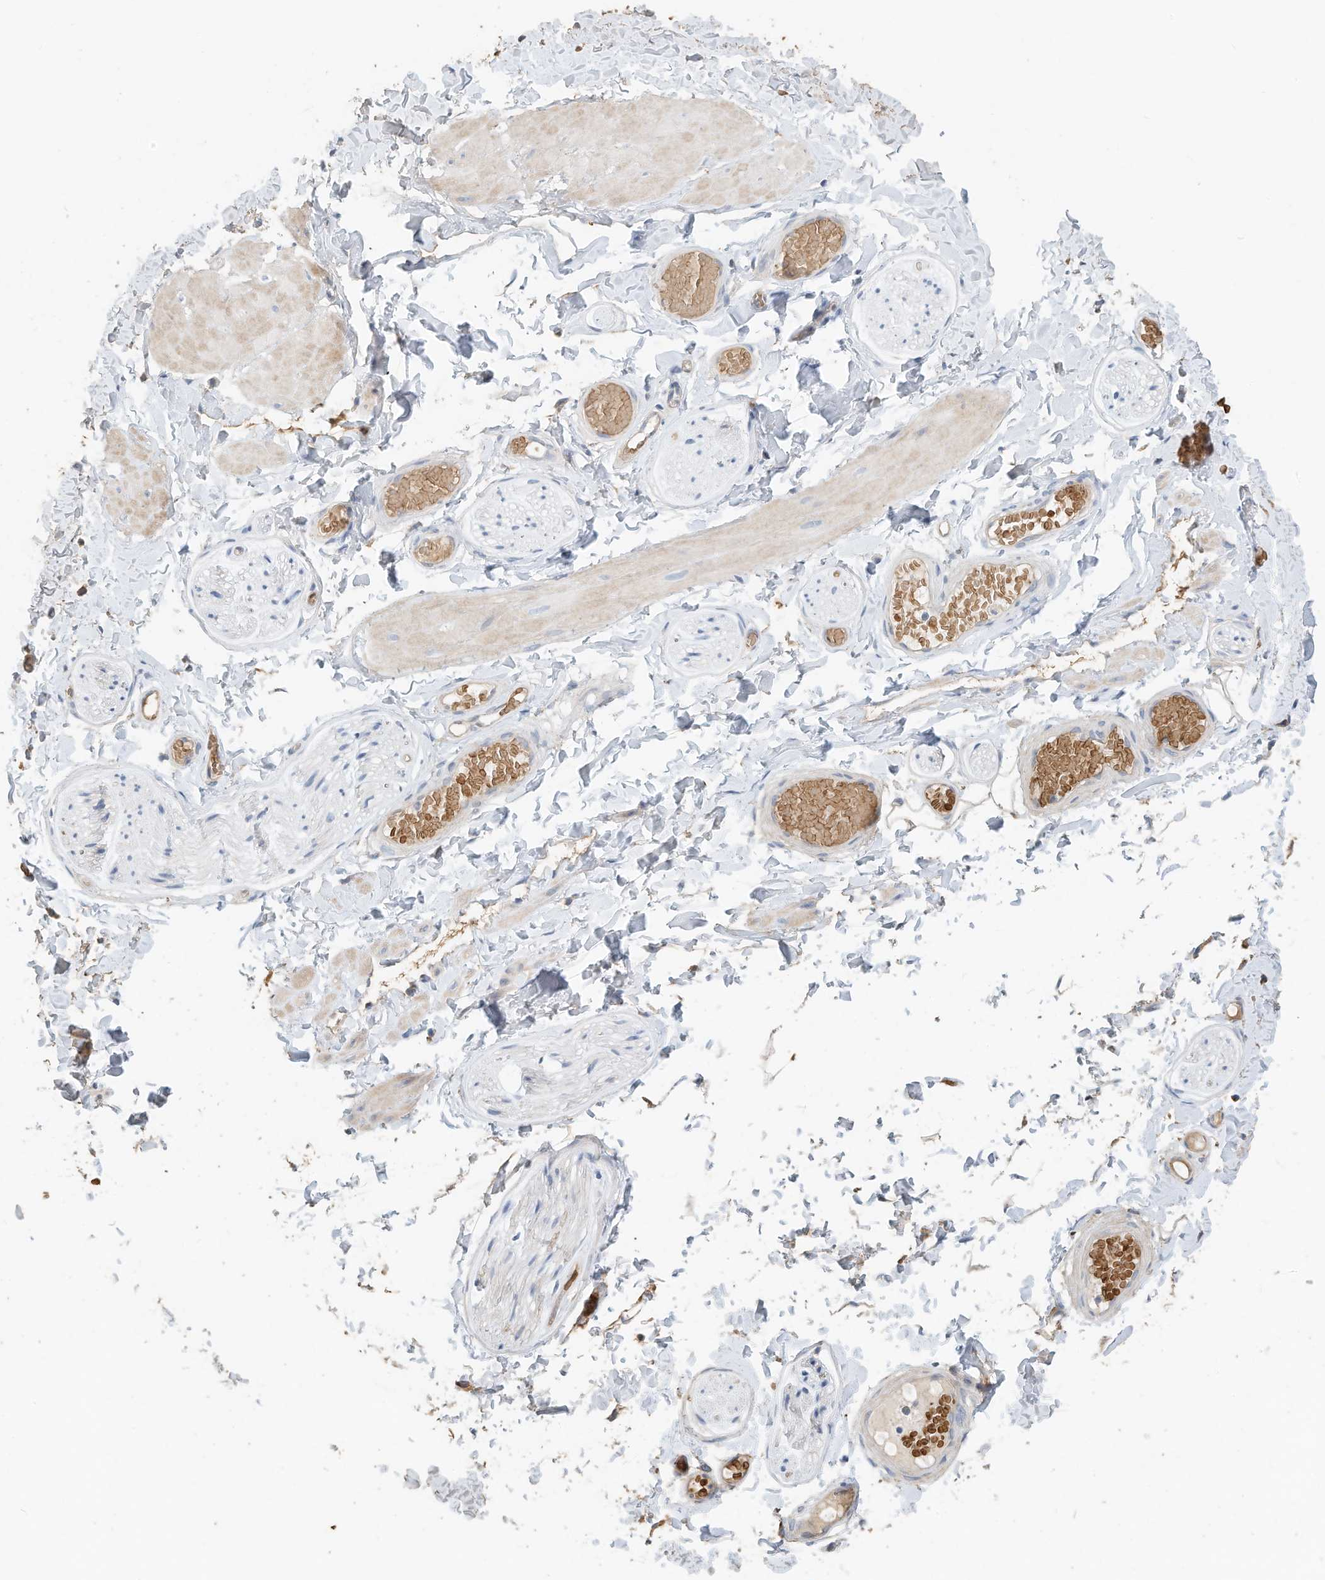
{"staining": {"intensity": "moderate", "quantity": "25%-75%", "location": "cytoplasmic/membranous"}, "tissue": "adipose tissue", "cell_type": "Adipocytes", "image_type": "normal", "snomed": [{"axis": "morphology", "description": "Normal tissue, NOS"}, {"axis": "topography", "description": "Adipose tissue"}, {"axis": "topography", "description": "Vascular tissue"}, {"axis": "topography", "description": "Peripheral nerve tissue"}], "caption": "A brown stain labels moderate cytoplasmic/membranous staining of a protein in adipocytes of benign adipose tissue.", "gene": "RCAN3", "patient": {"sex": "male", "age": 25}}